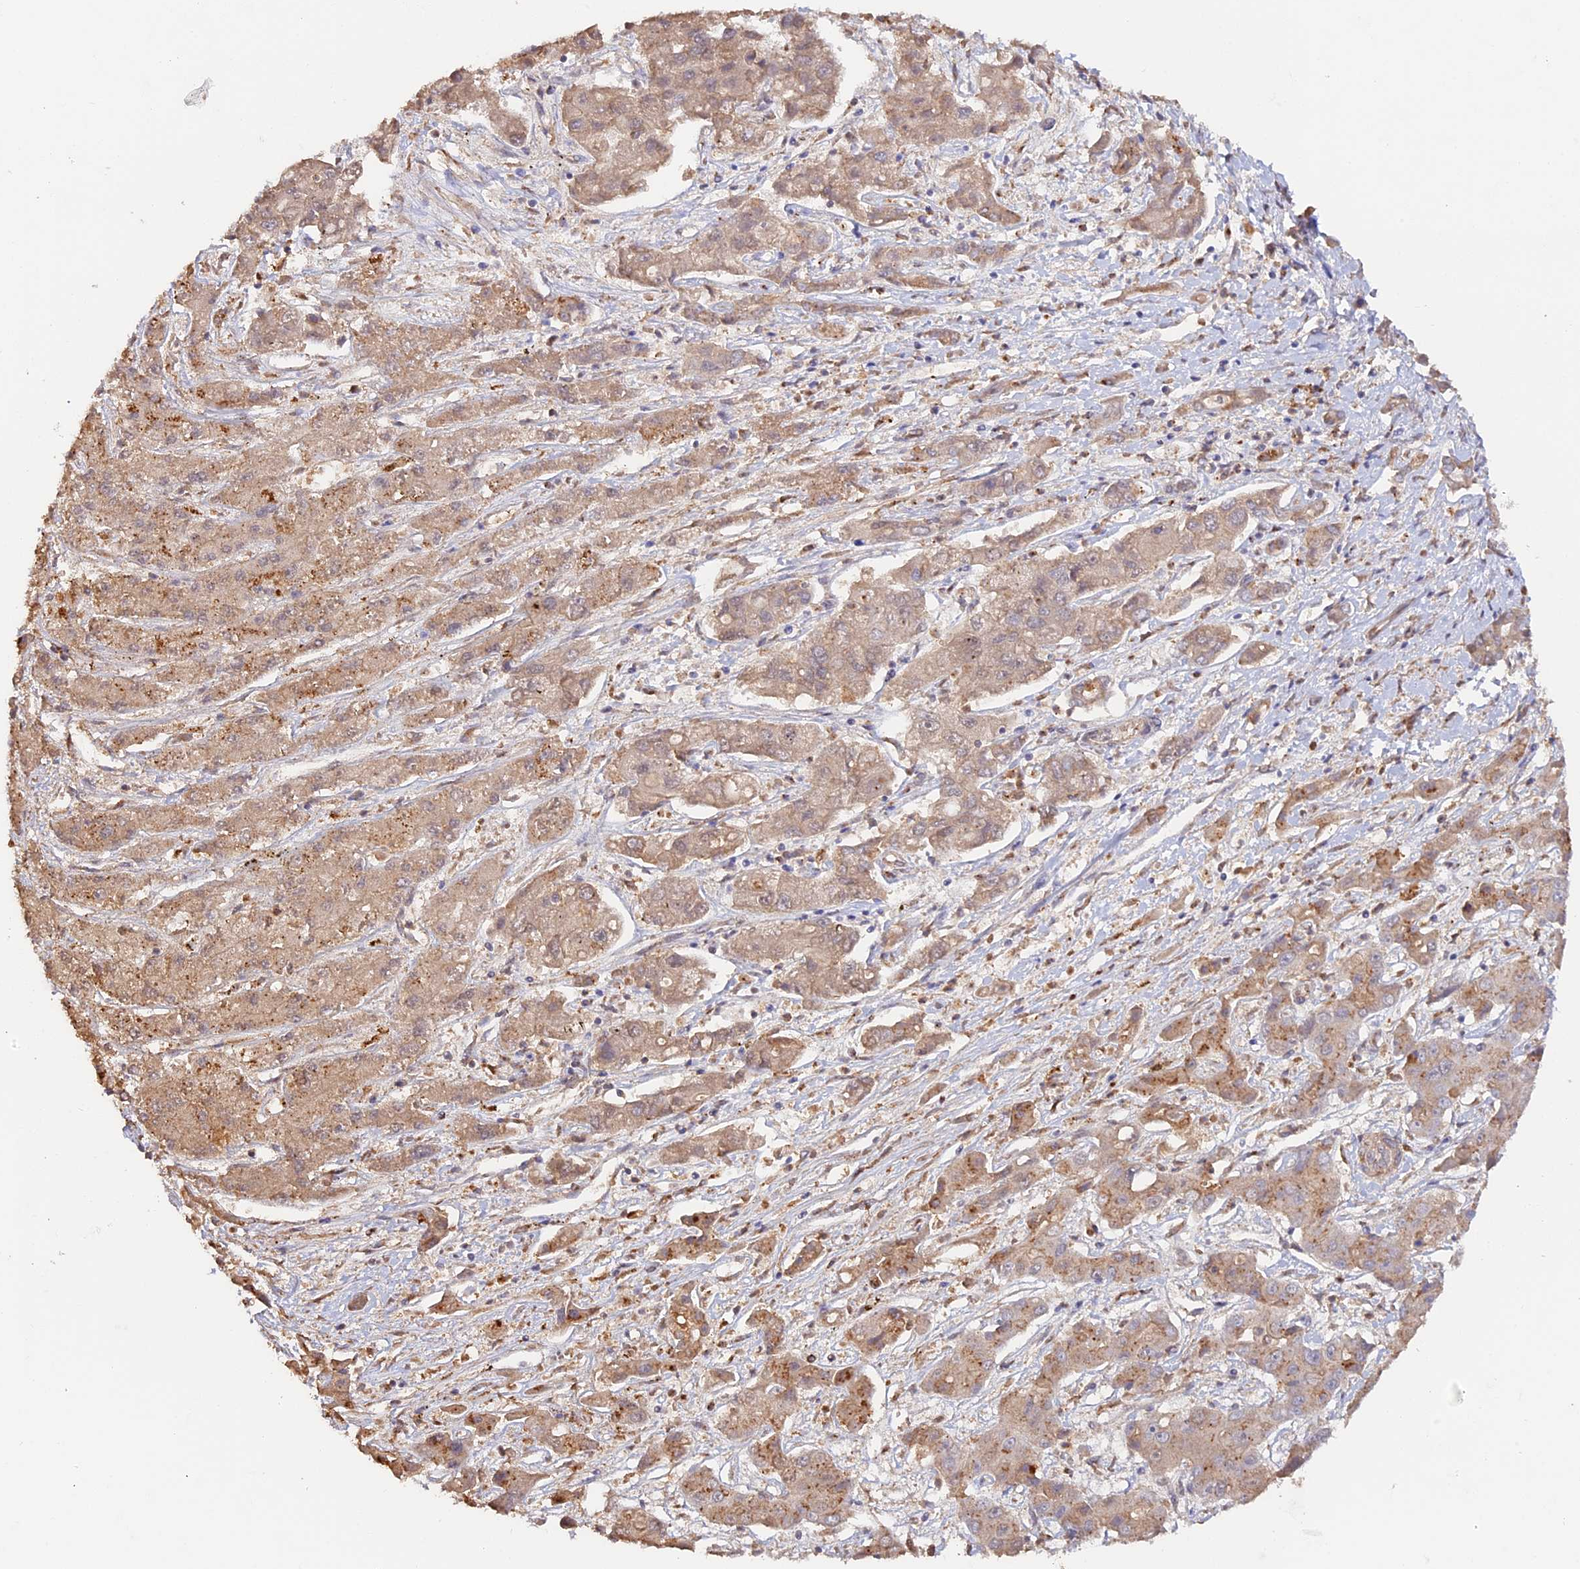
{"staining": {"intensity": "weak", "quantity": ">75%", "location": "cytoplasmic/membranous"}, "tissue": "liver cancer", "cell_type": "Tumor cells", "image_type": "cancer", "snomed": [{"axis": "morphology", "description": "Cholangiocarcinoma"}, {"axis": "topography", "description": "Liver"}], "caption": "Liver cancer stained with a protein marker reveals weak staining in tumor cells.", "gene": "TANGO6", "patient": {"sex": "male", "age": 67}}